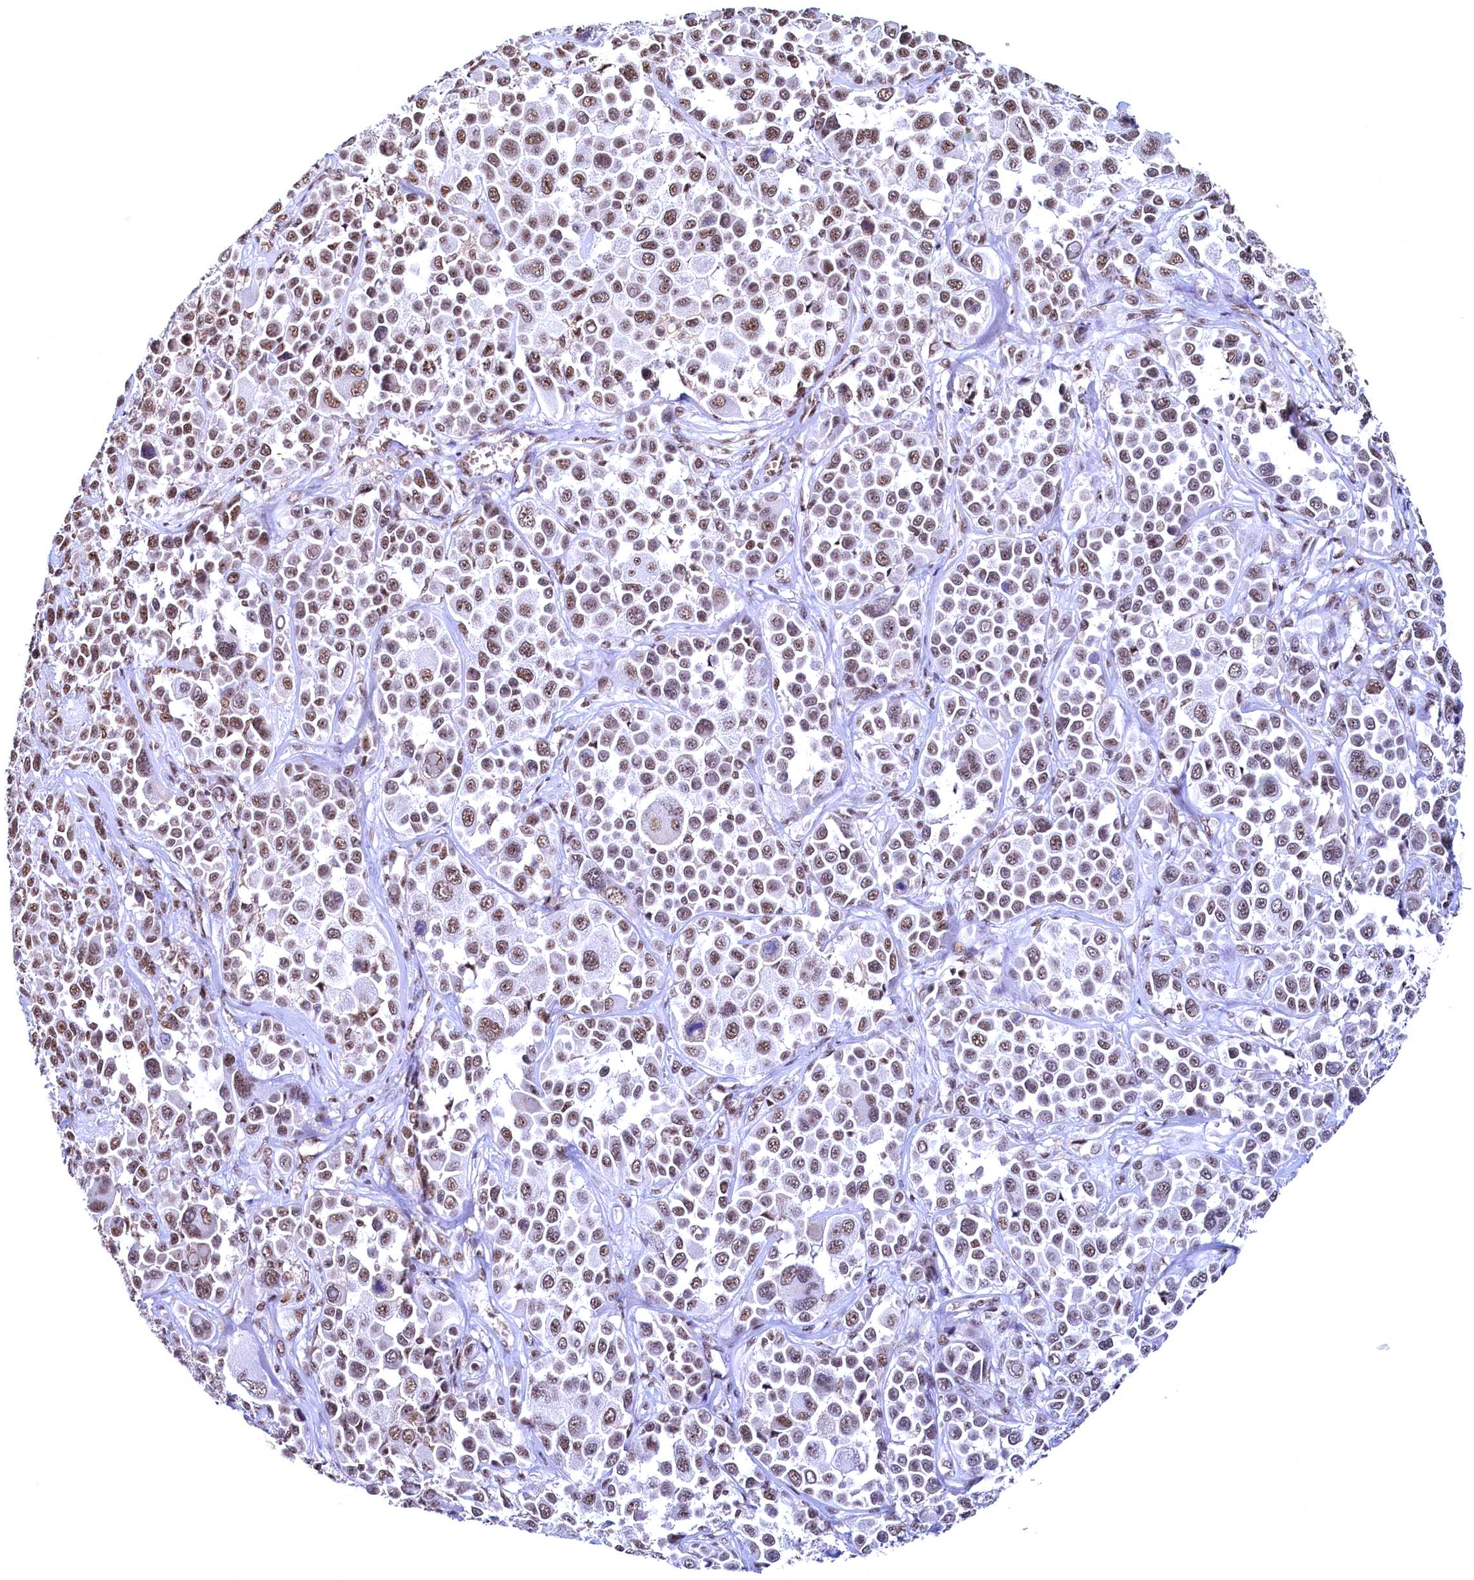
{"staining": {"intensity": "moderate", "quantity": ">75%", "location": "nuclear"}, "tissue": "melanoma", "cell_type": "Tumor cells", "image_type": "cancer", "snomed": [{"axis": "morphology", "description": "Malignant melanoma, NOS"}, {"axis": "topography", "description": "Skin of trunk"}], "caption": "The image exhibits immunohistochemical staining of melanoma. There is moderate nuclear expression is identified in approximately >75% of tumor cells. The staining was performed using DAB to visualize the protein expression in brown, while the nuclei were stained in blue with hematoxylin (Magnification: 20x).", "gene": "RSRC2", "patient": {"sex": "male", "age": 71}}